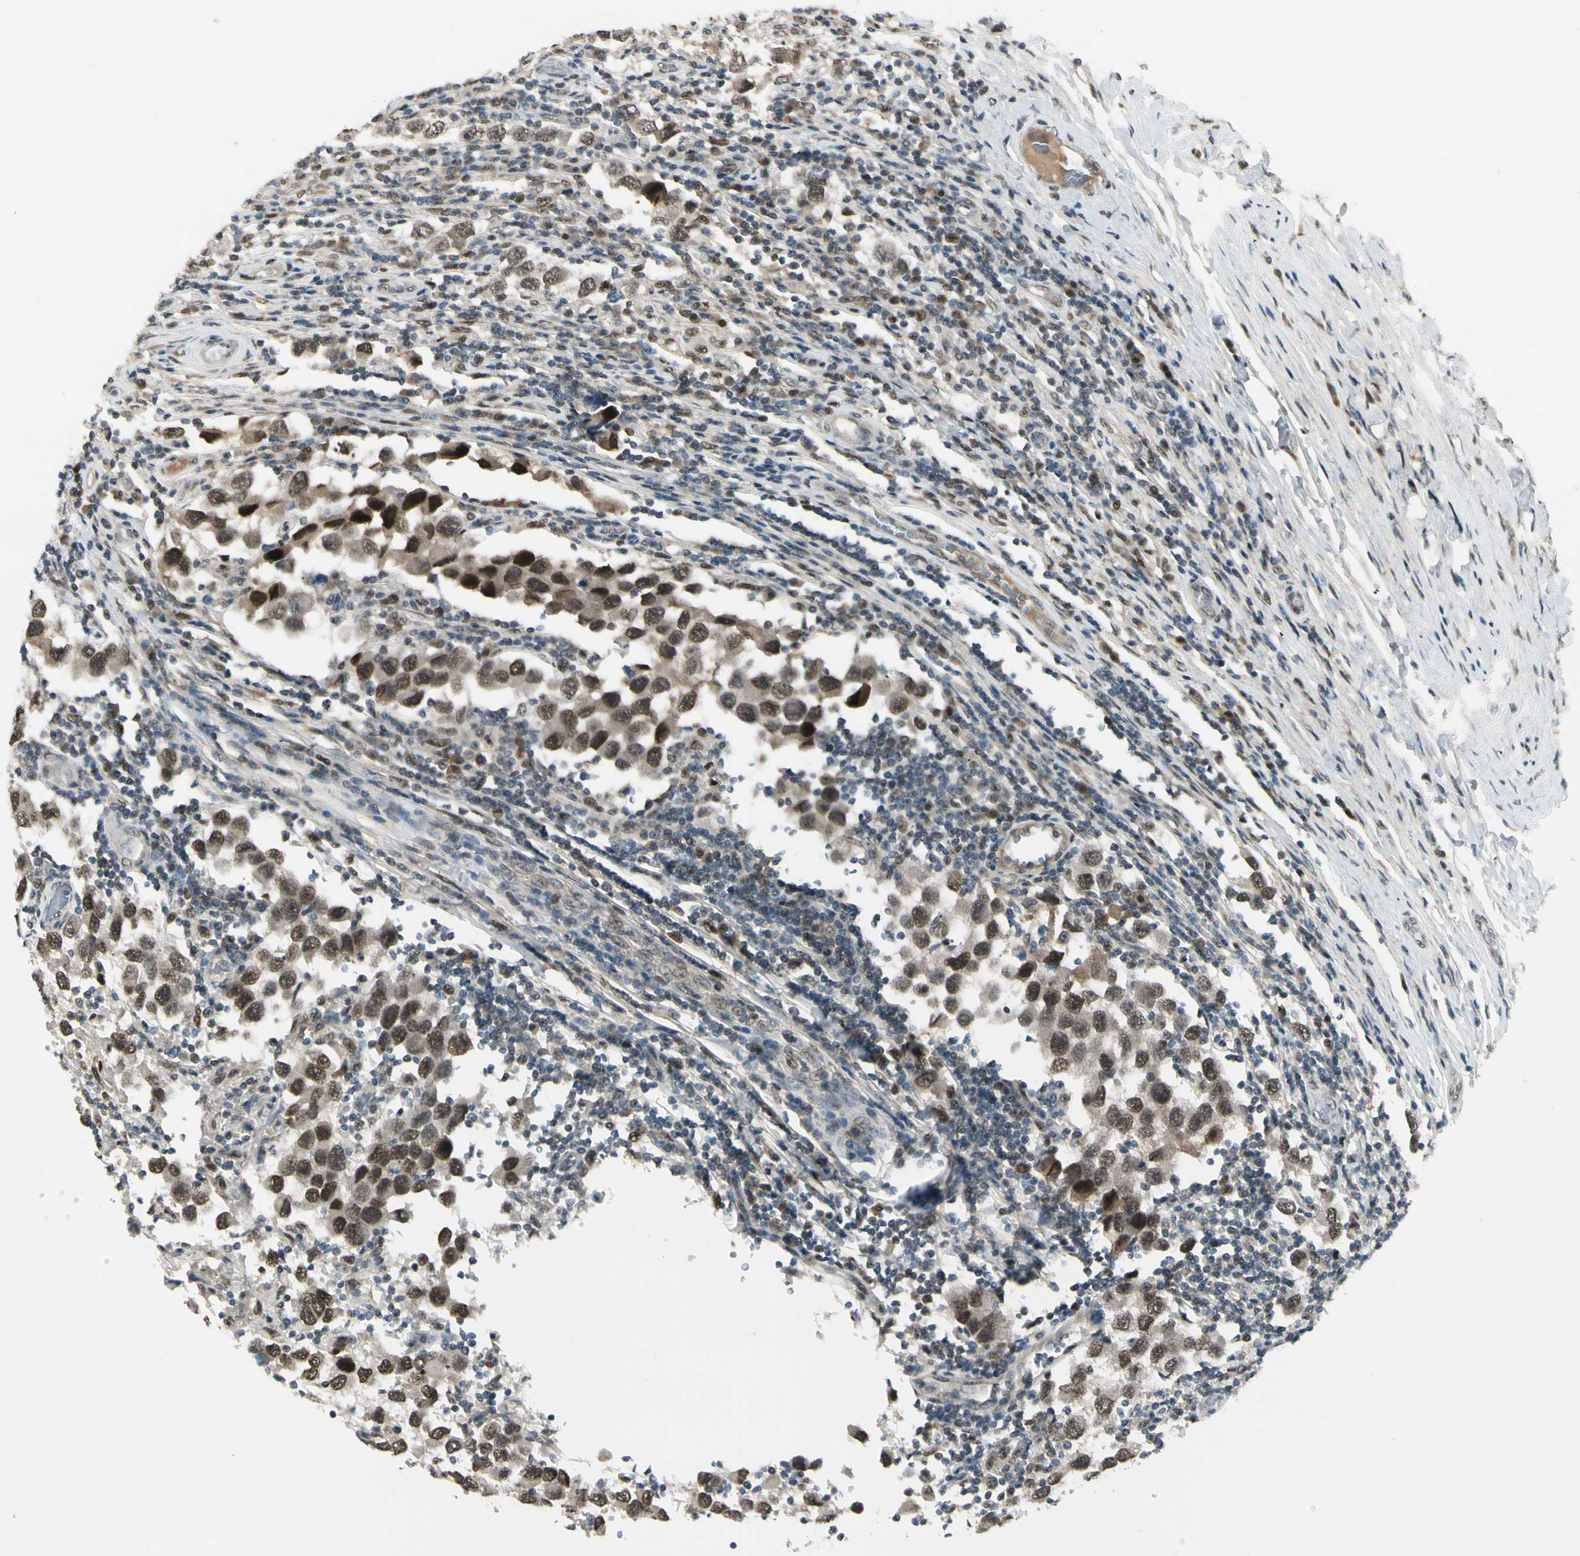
{"staining": {"intensity": "moderate", "quantity": ">75%", "location": "cytoplasmic/membranous,nuclear"}, "tissue": "testis cancer", "cell_type": "Tumor cells", "image_type": "cancer", "snomed": [{"axis": "morphology", "description": "Carcinoma, Embryonal, NOS"}, {"axis": "topography", "description": "Testis"}], "caption": "IHC (DAB) staining of testis cancer (embryonal carcinoma) shows moderate cytoplasmic/membranous and nuclear protein positivity in approximately >75% of tumor cells.", "gene": "GTF3A", "patient": {"sex": "male", "age": 21}}